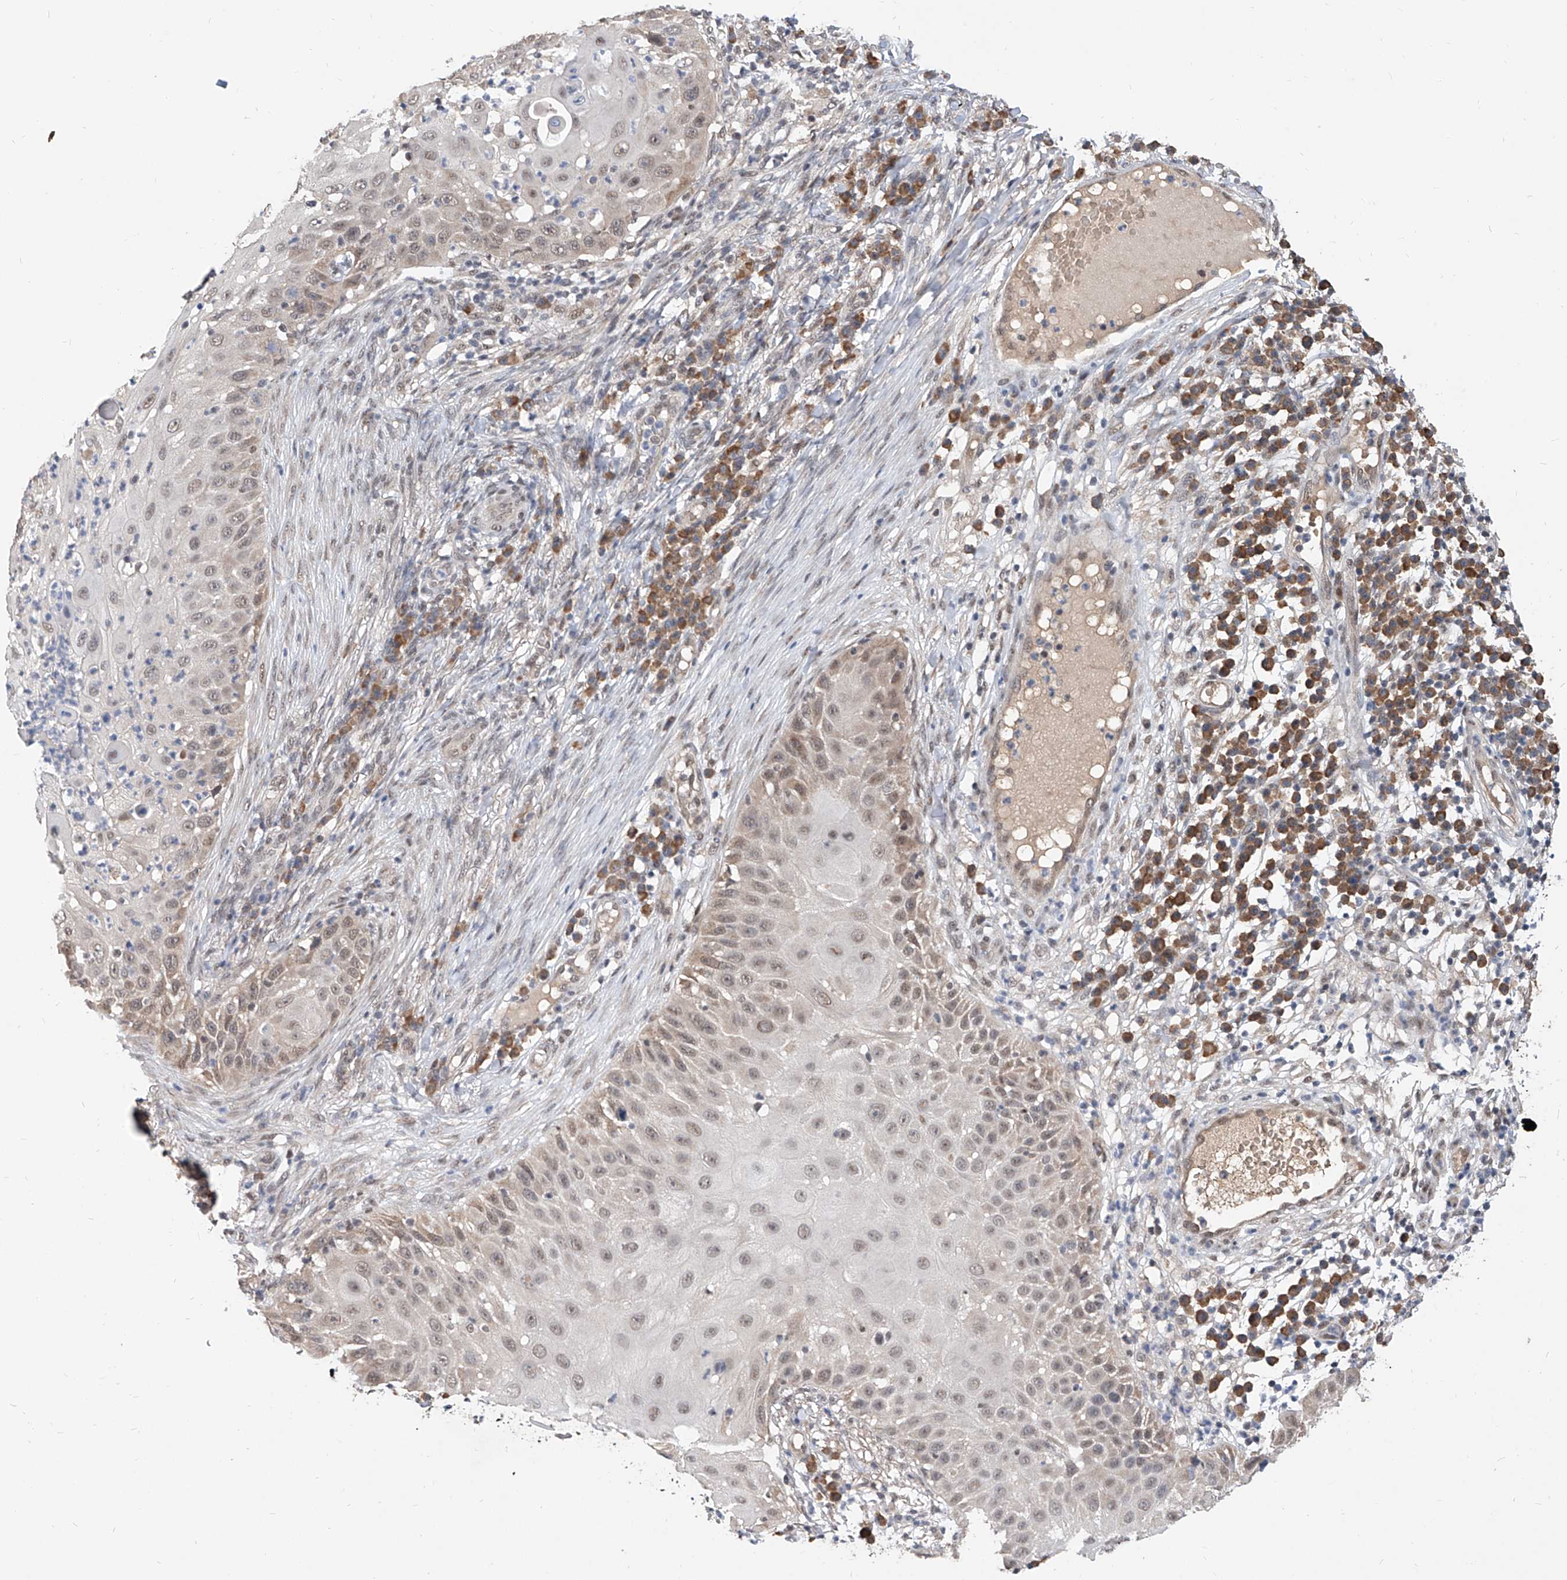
{"staining": {"intensity": "weak", "quantity": "<25%", "location": "nuclear"}, "tissue": "skin cancer", "cell_type": "Tumor cells", "image_type": "cancer", "snomed": [{"axis": "morphology", "description": "Squamous cell carcinoma, NOS"}, {"axis": "topography", "description": "Skin"}], "caption": "Human skin cancer stained for a protein using immunohistochemistry shows no staining in tumor cells.", "gene": "CARMIL3", "patient": {"sex": "female", "age": 44}}